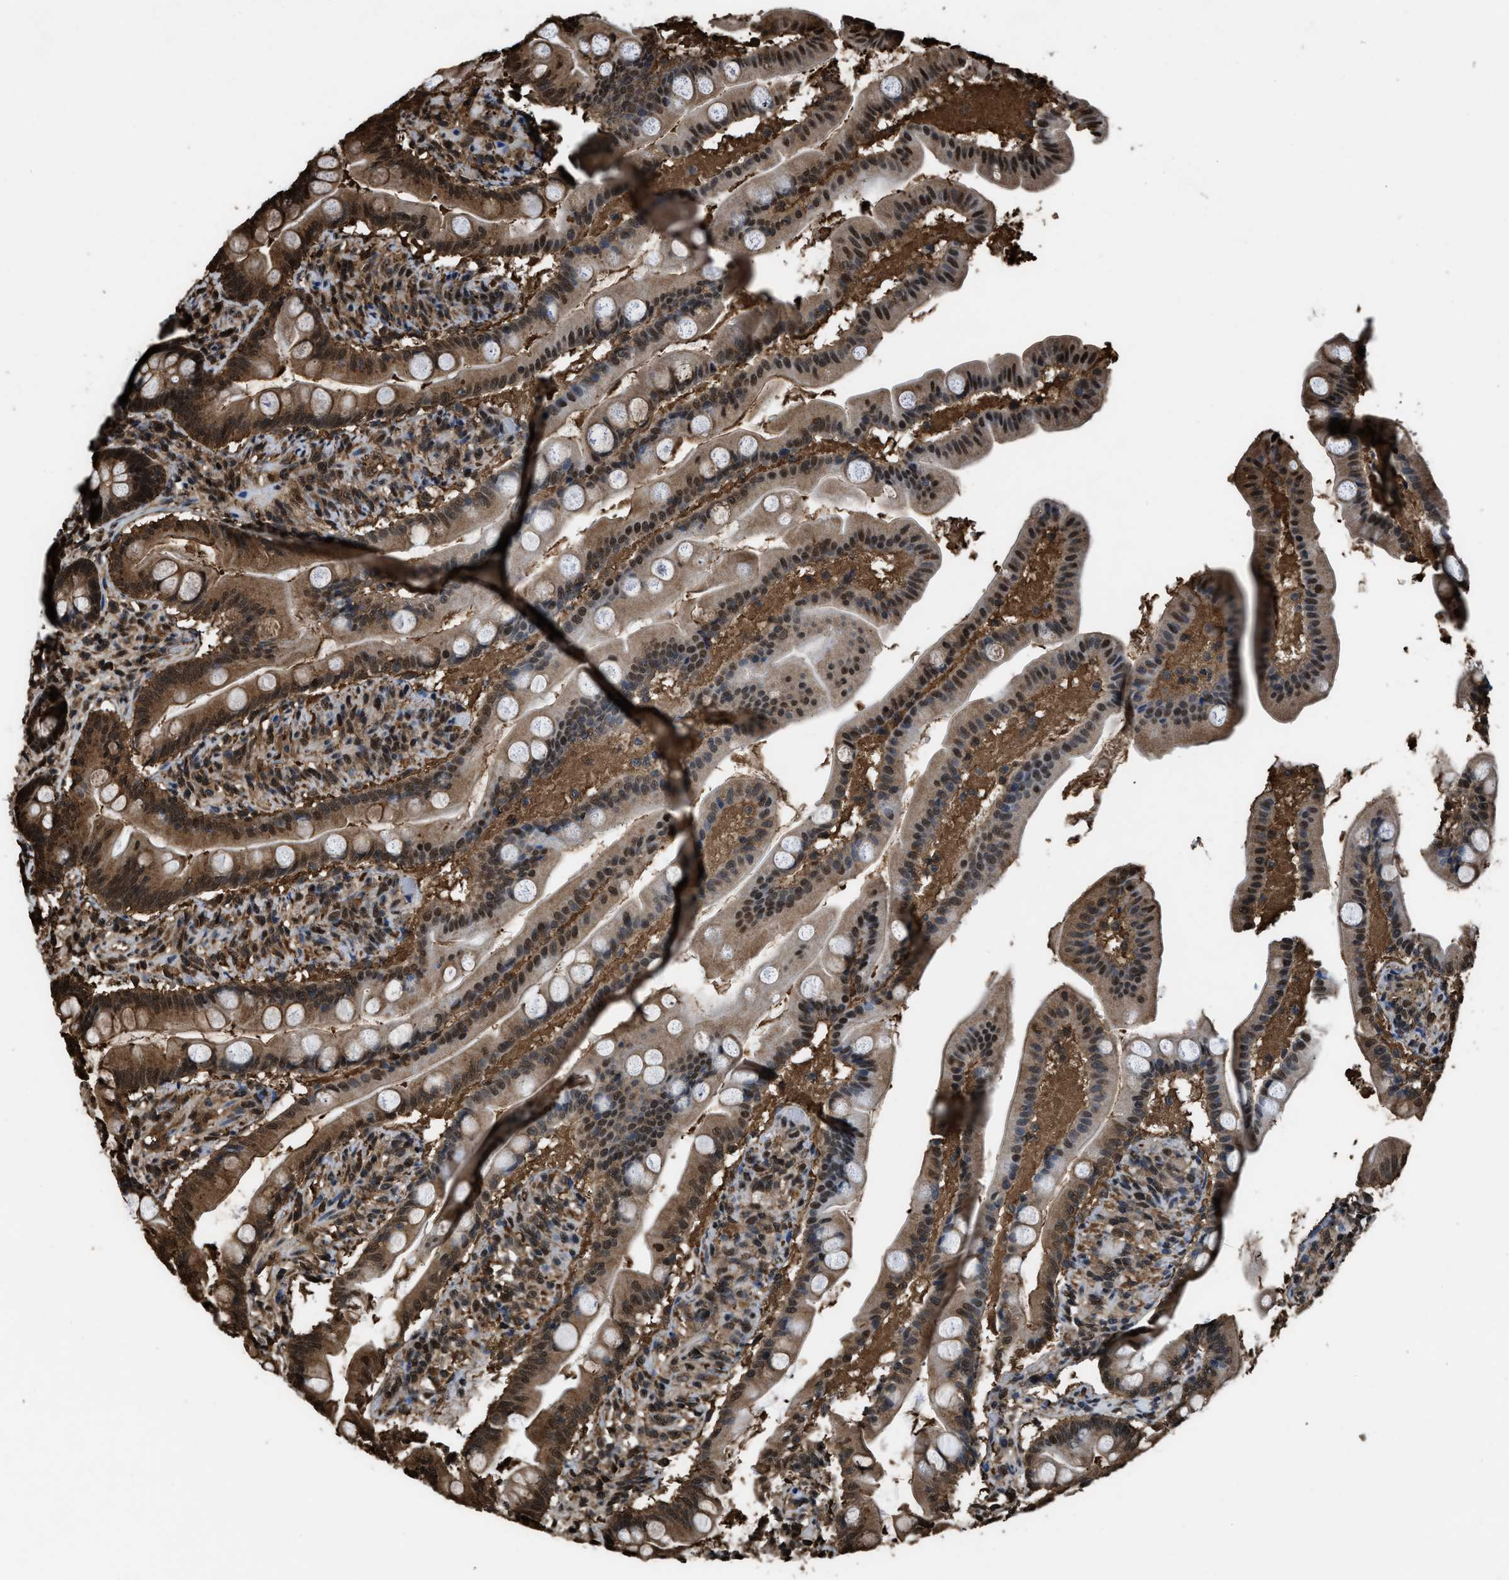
{"staining": {"intensity": "moderate", "quantity": ">75%", "location": "cytoplasmic/membranous,nuclear"}, "tissue": "small intestine", "cell_type": "Glandular cells", "image_type": "normal", "snomed": [{"axis": "morphology", "description": "Normal tissue, NOS"}, {"axis": "topography", "description": "Small intestine"}], "caption": "A histopathology image showing moderate cytoplasmic/membranous,nuclear positivity in about >75% of glandular cells in benign small intestine, as visualized by brown immunohistochemical staining.", "gene": "FNTA", "patient": {"sex": "female", "age": 56}}